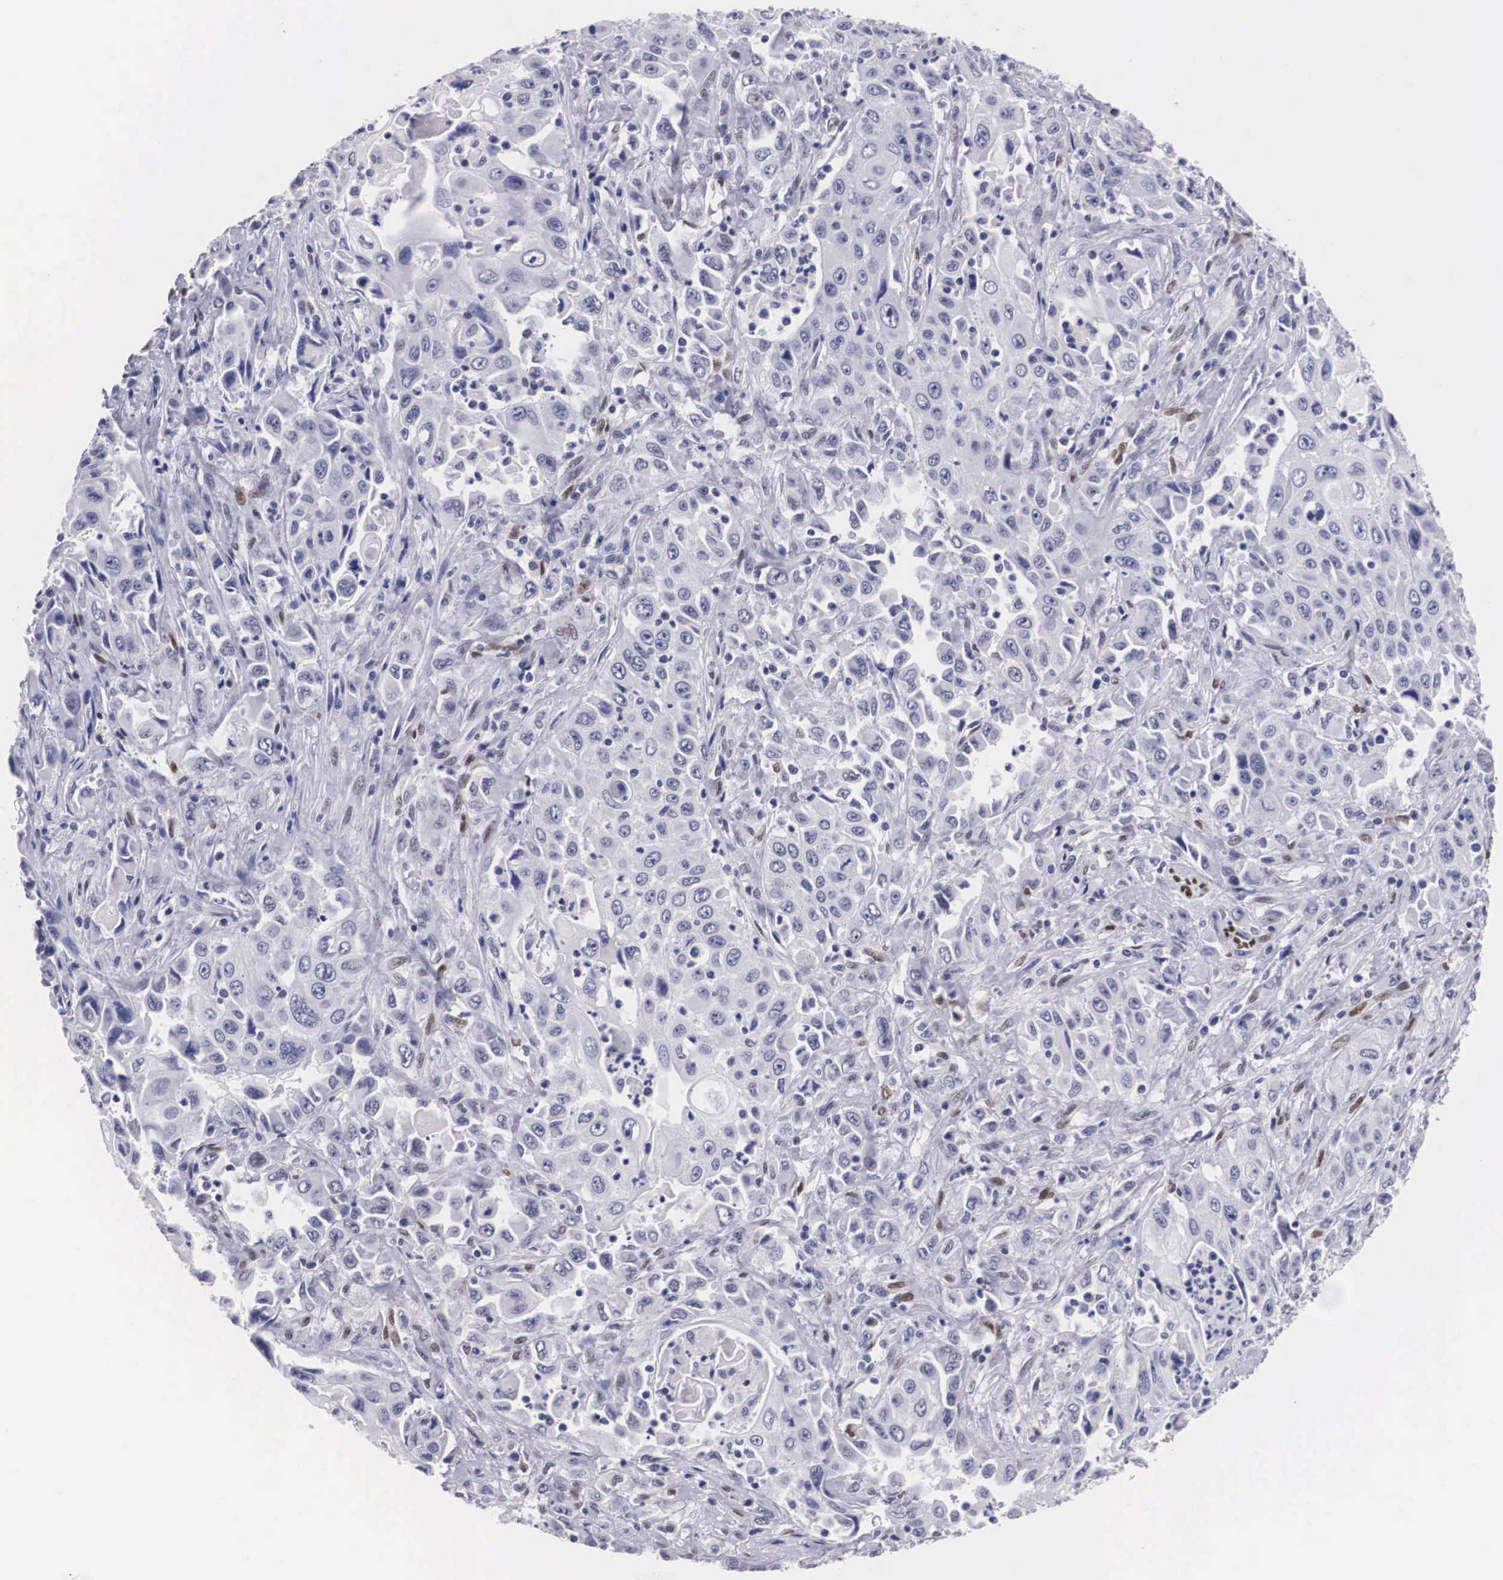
{"staining": {"intensity": "weak", "quantity": "<25%", "location": "nuclear"}, "tissue": "pancreatic cancer", "cell_type": "Tumor cells", "image_type": "cancer", "snomed": [{"axis": "morphology", "description": "Adenocarcinoma, NOS"}, {"axis": "topography", "description": "Pancreas"}], "caption": "Immunohistochemical staining of human pancreatic cancer (adenocarcinoma) exhibits no significant staining in tumor cells.", "gene": "KHDRBS3", "patient": {"sex": "male", "age": 70}}